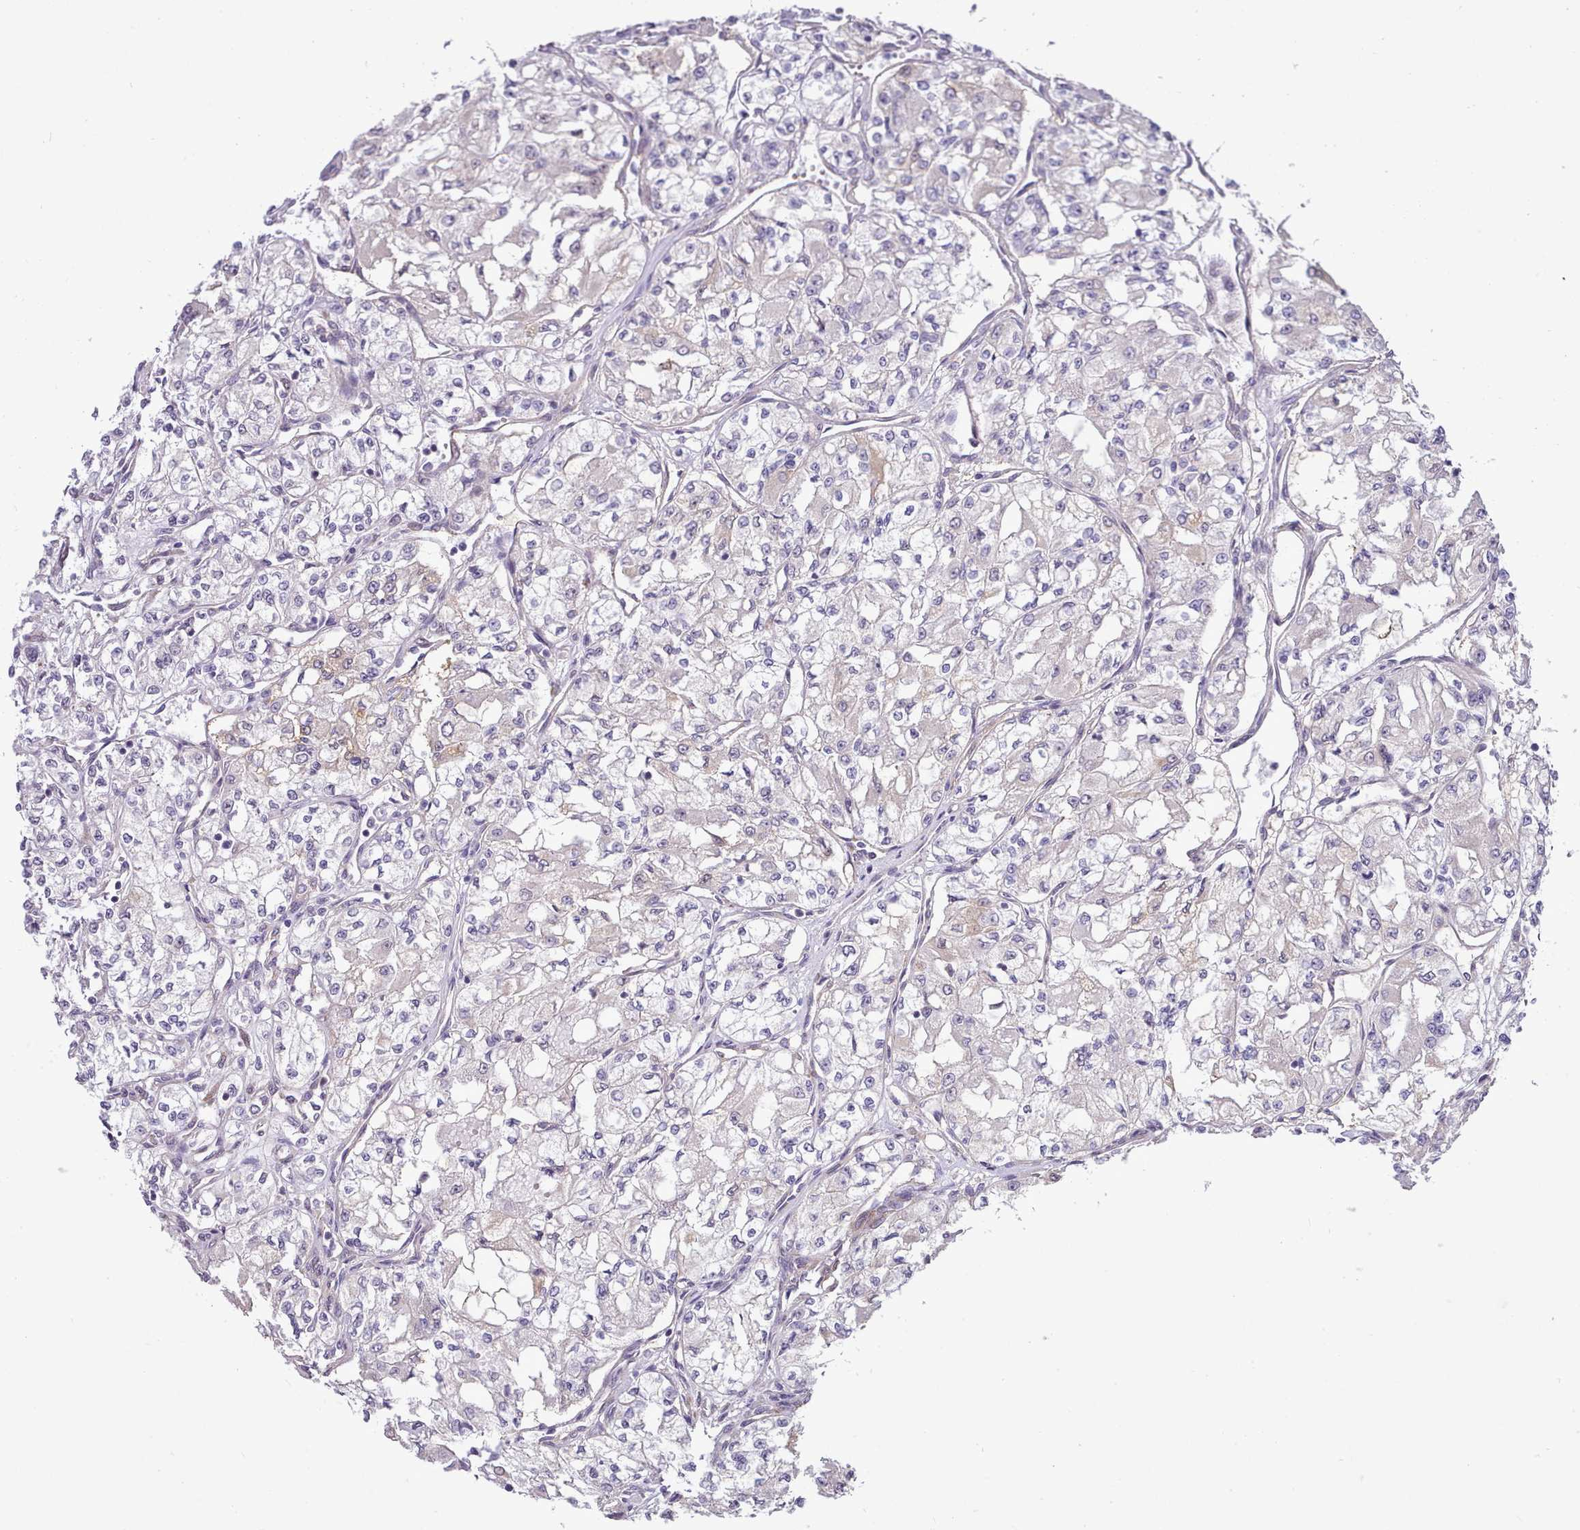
{"staining": {"intensity": "negative", "quantity": "none", "location": "none"}, "tissue": "renal cancer", "cell_type": "Tumor cells", "image_type": "cancer", "snomed": [{"axis": "morphology", "description": "Adenocarcinoma, NOS"}, {"axis": "topography", "description": "Kidney"}], "caption": "IHC image of human renal cancer (adenocarcinoma) stained for a protein (brown), which shows no expression in tumor cells.", "gene": "HOXB7", "patient": {"sex": "male", "age": 59}}